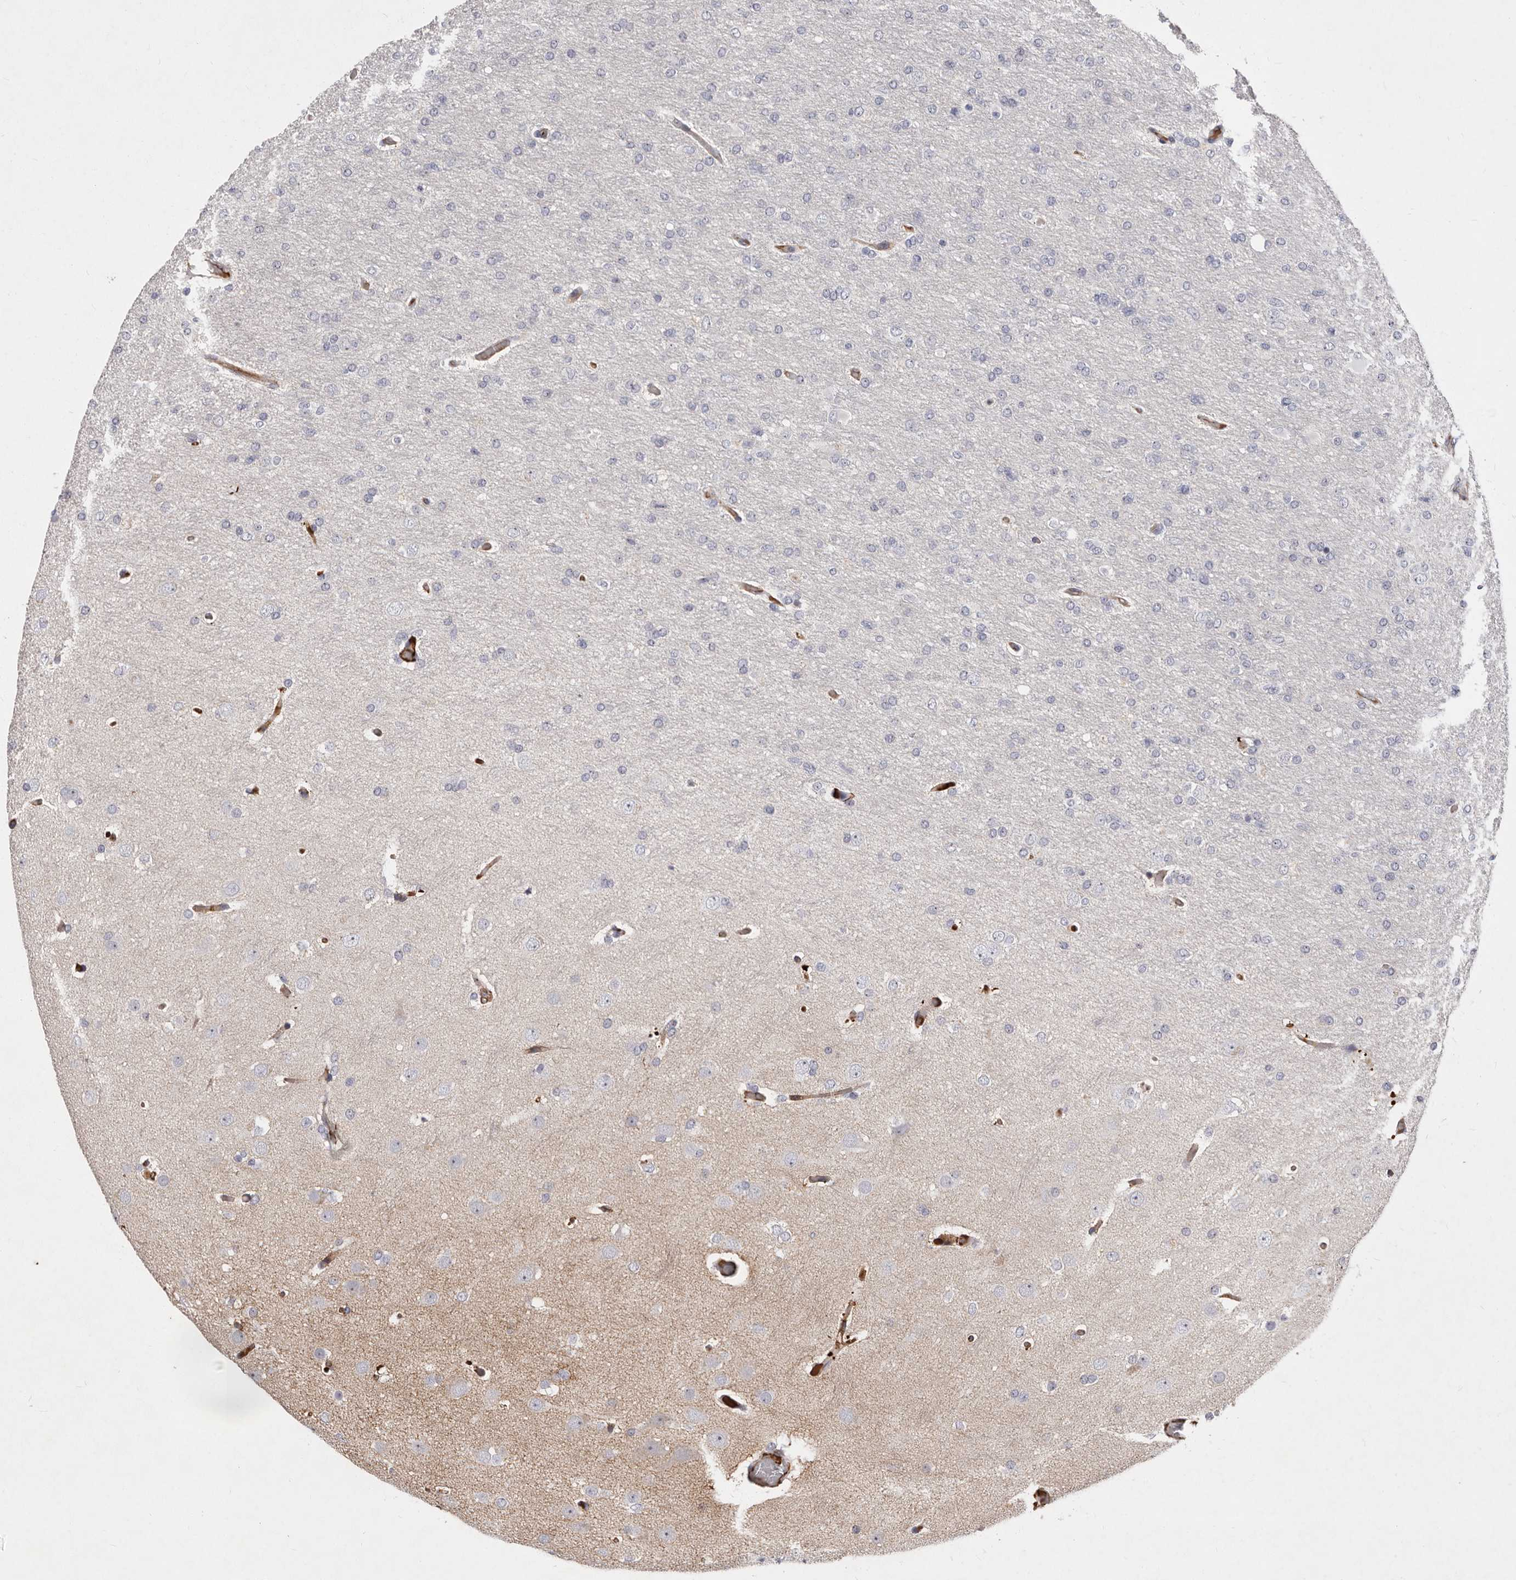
{"staining": {"intensity": "negative", "quantity": "none", "location": "none"}, "tissue": "glioma", "cell_type": "Tumor cells", "image_type": "cancer", "snomed": [{"axis": "morphology", "description": "Glioma, malignant, High grade"}, {"axis": "topography", "description": "Cerebral cortex"}], "caption": "A micrograph of malignant glioma (high-grade) stained for a protein reveals no brown staining in tumor cells.", "gene": "NUBPL", "patient": {"sex": "female", "age": 36}}